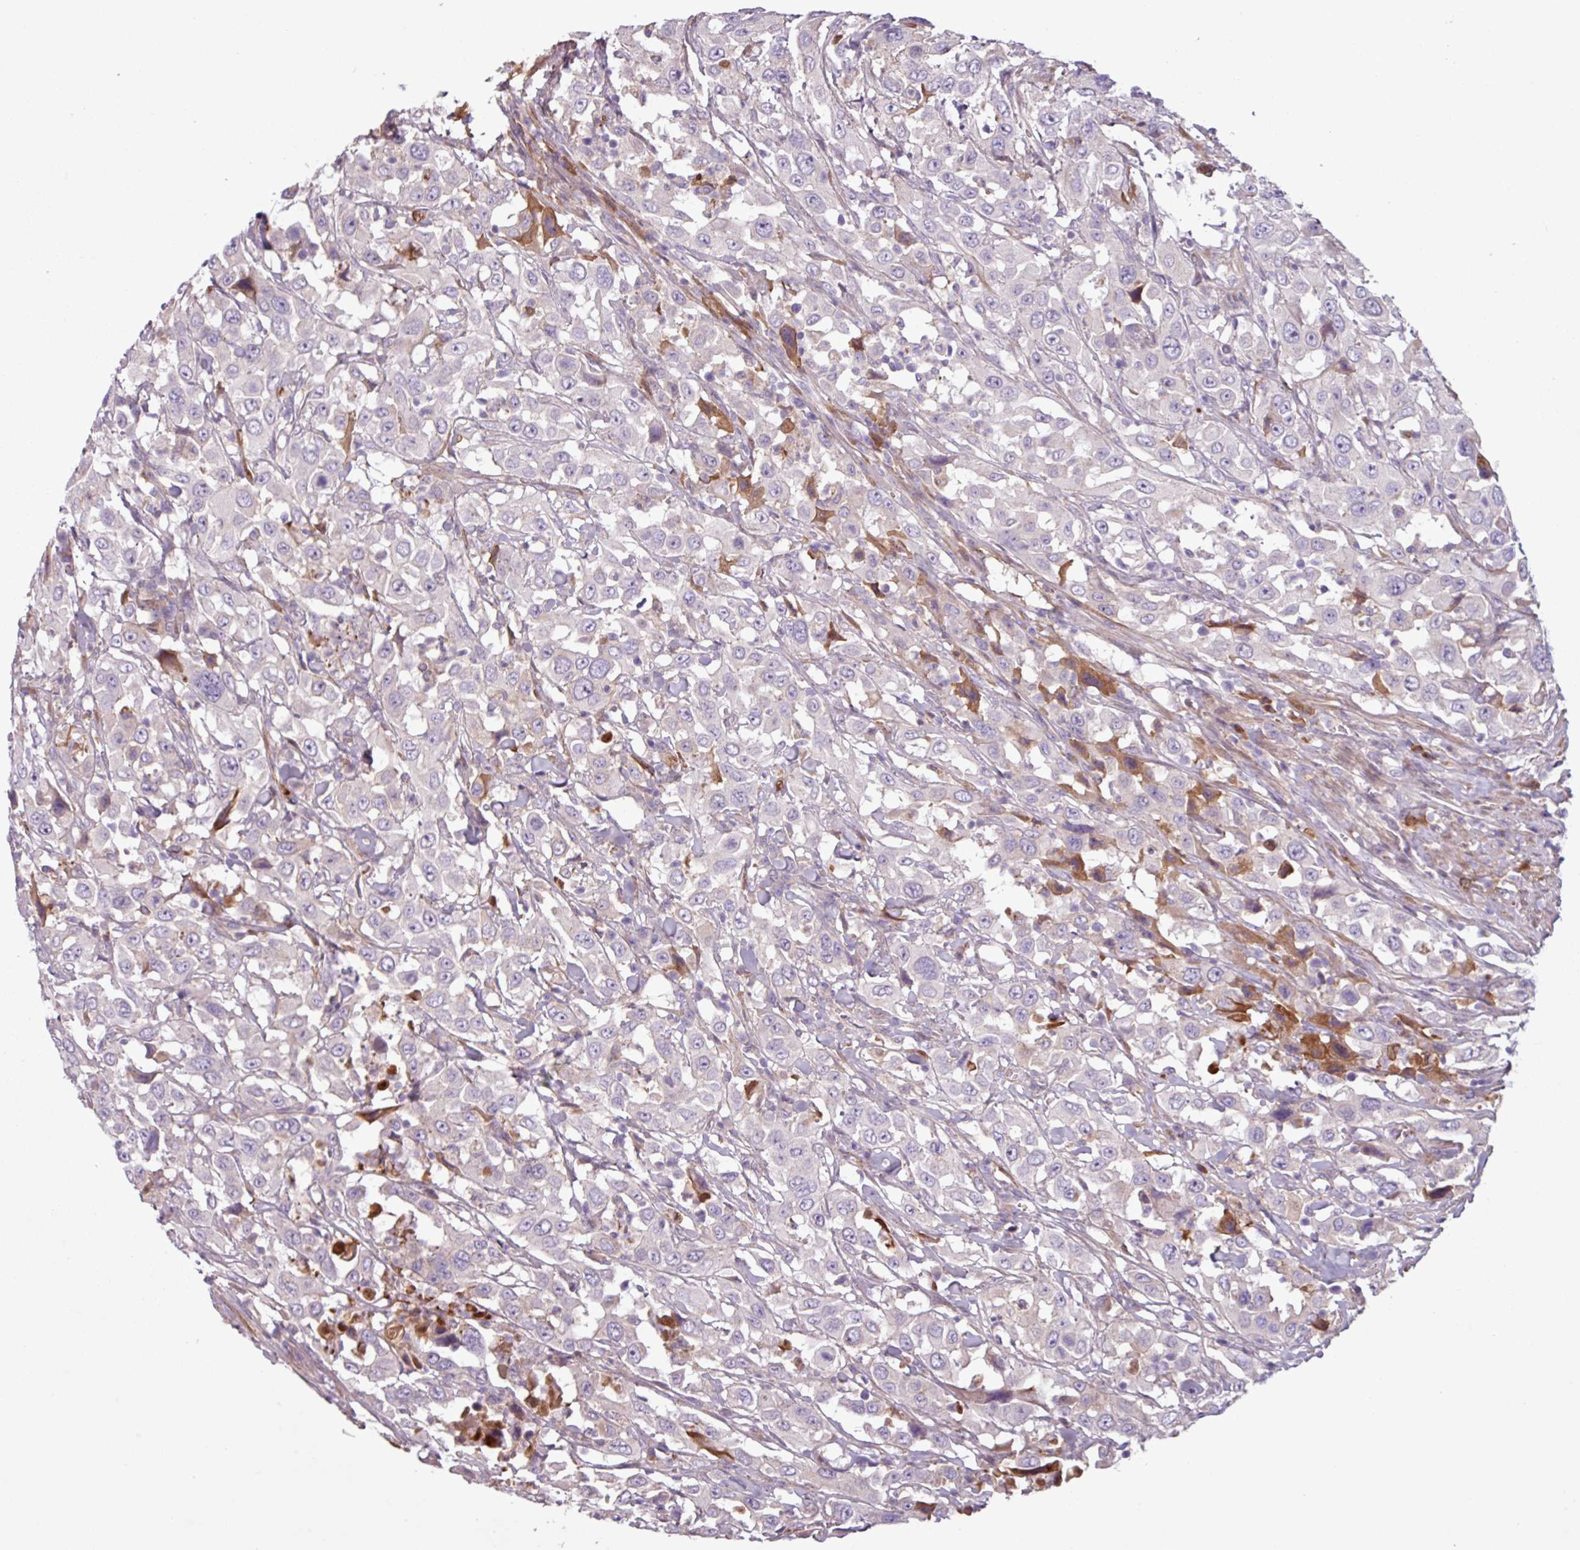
{"staining": {"intensity": "moderate", "quantity": "<25%", "location": "cytoplasmic/membranous"}, "tissue": "urothelial cancer", "cell_type": "Tumor cells", "image_type": "cancer", "snomed": [{"axis": "morphology", "description": "Urothelial carcinoma, High grade"}, {"axis": "topography", "description": "Urinary bladder"}], "caption": "The image reveals staining of urothelial cancer, revealing moderate cytoplasmic/membranous protein staining (brown color) within tumor cells.", "gene": "C4B", "patient": {"sex": "male", "age": 61}}